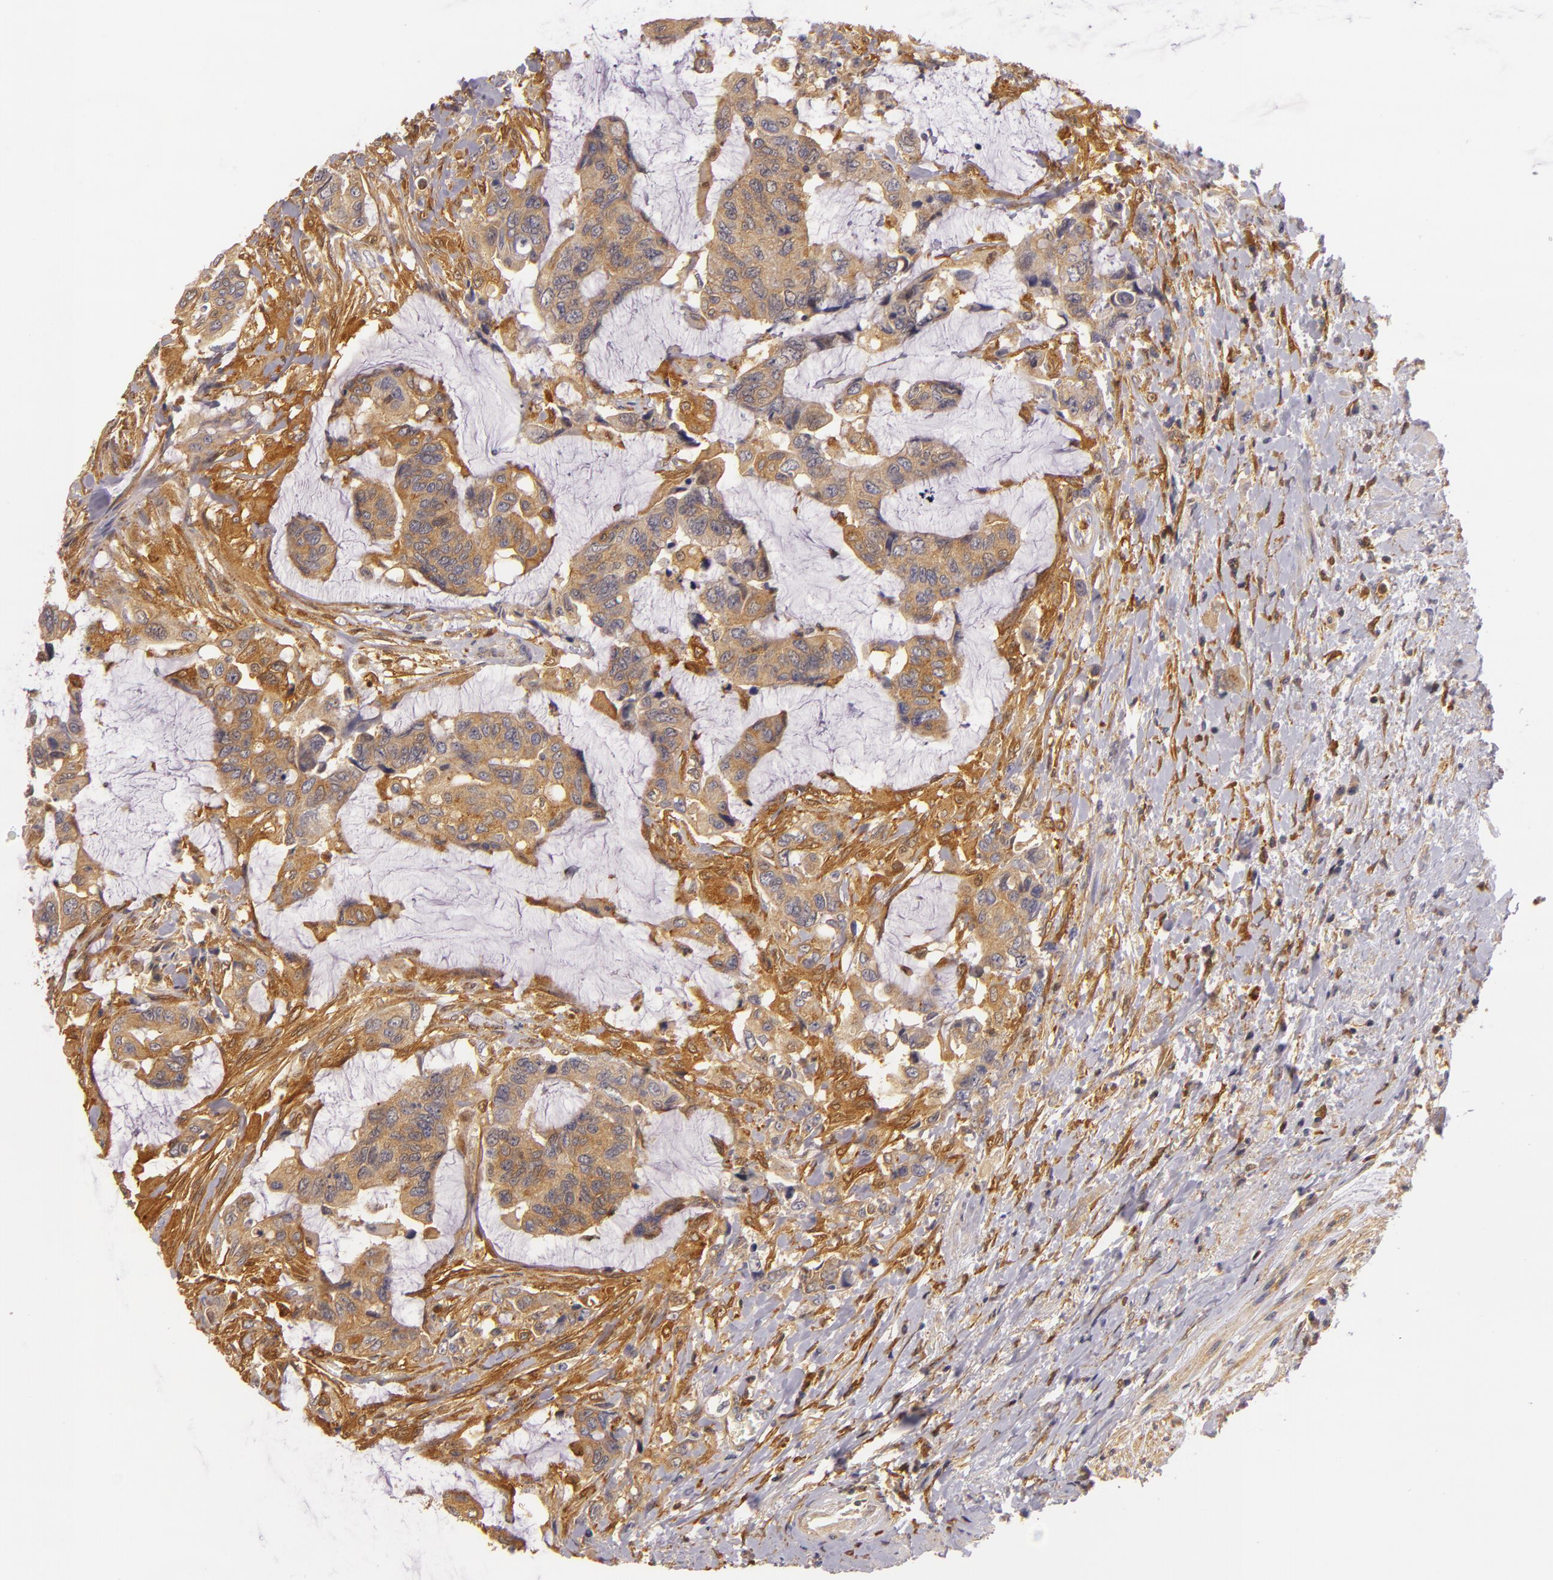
{"staining": {"intensity": "moderate", "quantity": ">75%", "location": "cytoplasmic/membranous"}, "tissue": "colorectal cancer", "cell_type": "Tumor cells", "image_type": "cancer", "snomed": [{"axis": "morphology", "description": "Adenocarcinoma, NOS"}, {"axis": "topography", "description": "Rectum"}], "caption": "Colorectal cancer (adenocarcinoma) stained with immunohistochemistry shows moderate cytoplasmic/membranous positivity in approximately >75% of tumor cells.", "gene": "TOM1", "patient": {"sex": "female", "age": 59}}